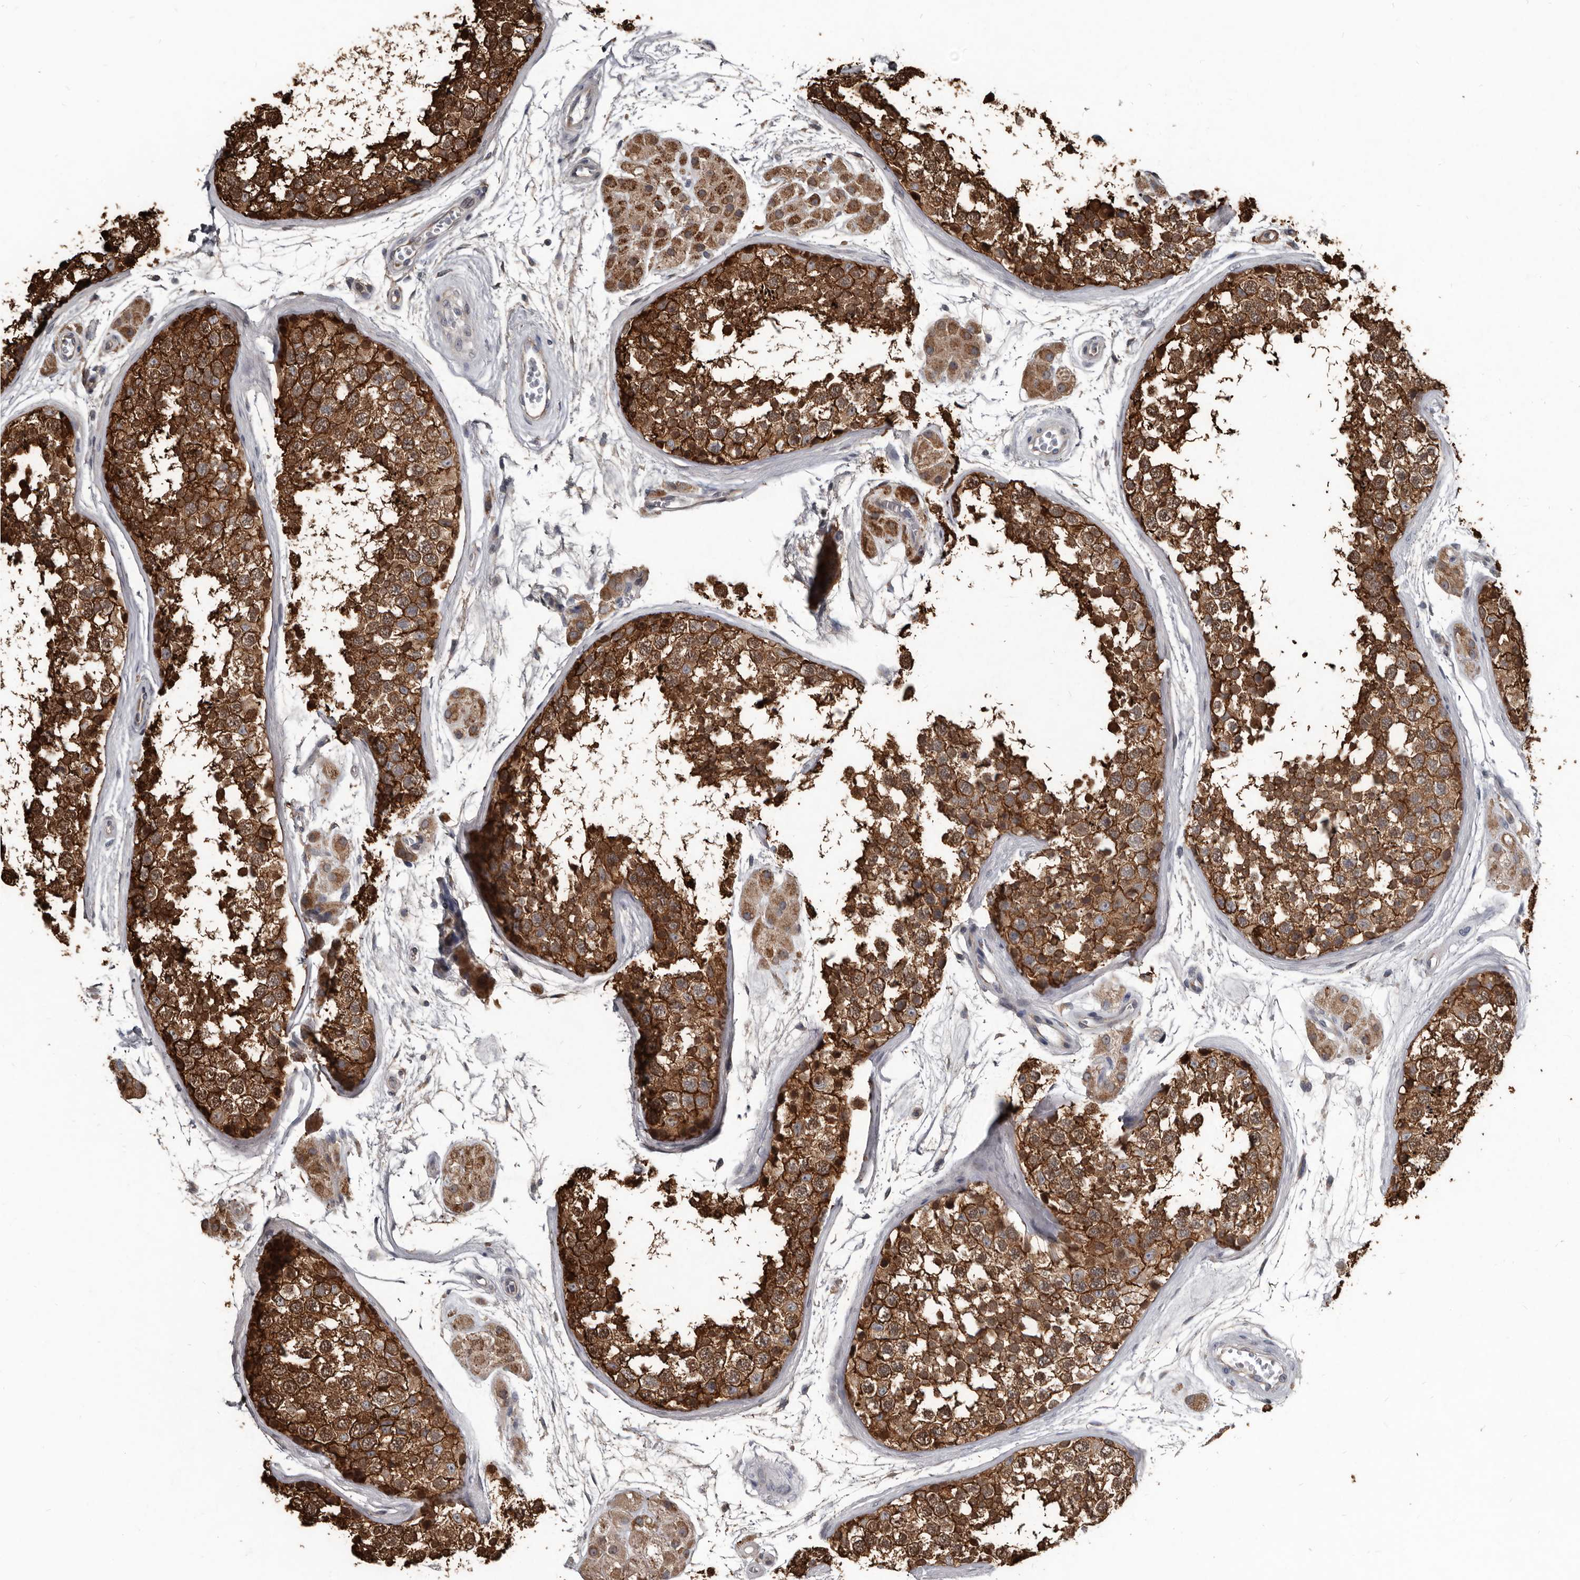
{"staining": {"intensity": "strong", "quantity": ">75%", "location": "cytoplasmic/membranous,nuclear"}, "tissue": "testis", "cell_type": "Cells in seminiferous ducts", "image_type": "normal", "snomed": [{"axis": "morphology", "description": "Normal tissue, NOS"}, {"axis": "topography", "description": "Testis"}], "caption": "A histopathology image showing strong cytoplasmic/membranous,nuclear staining in about >75% of cells in seminiferous ducts in normal testis, as visualized by brown immunohistochemical staining.", "gene": "DHPS", "patient": {"sex": "male", "age": 56}}